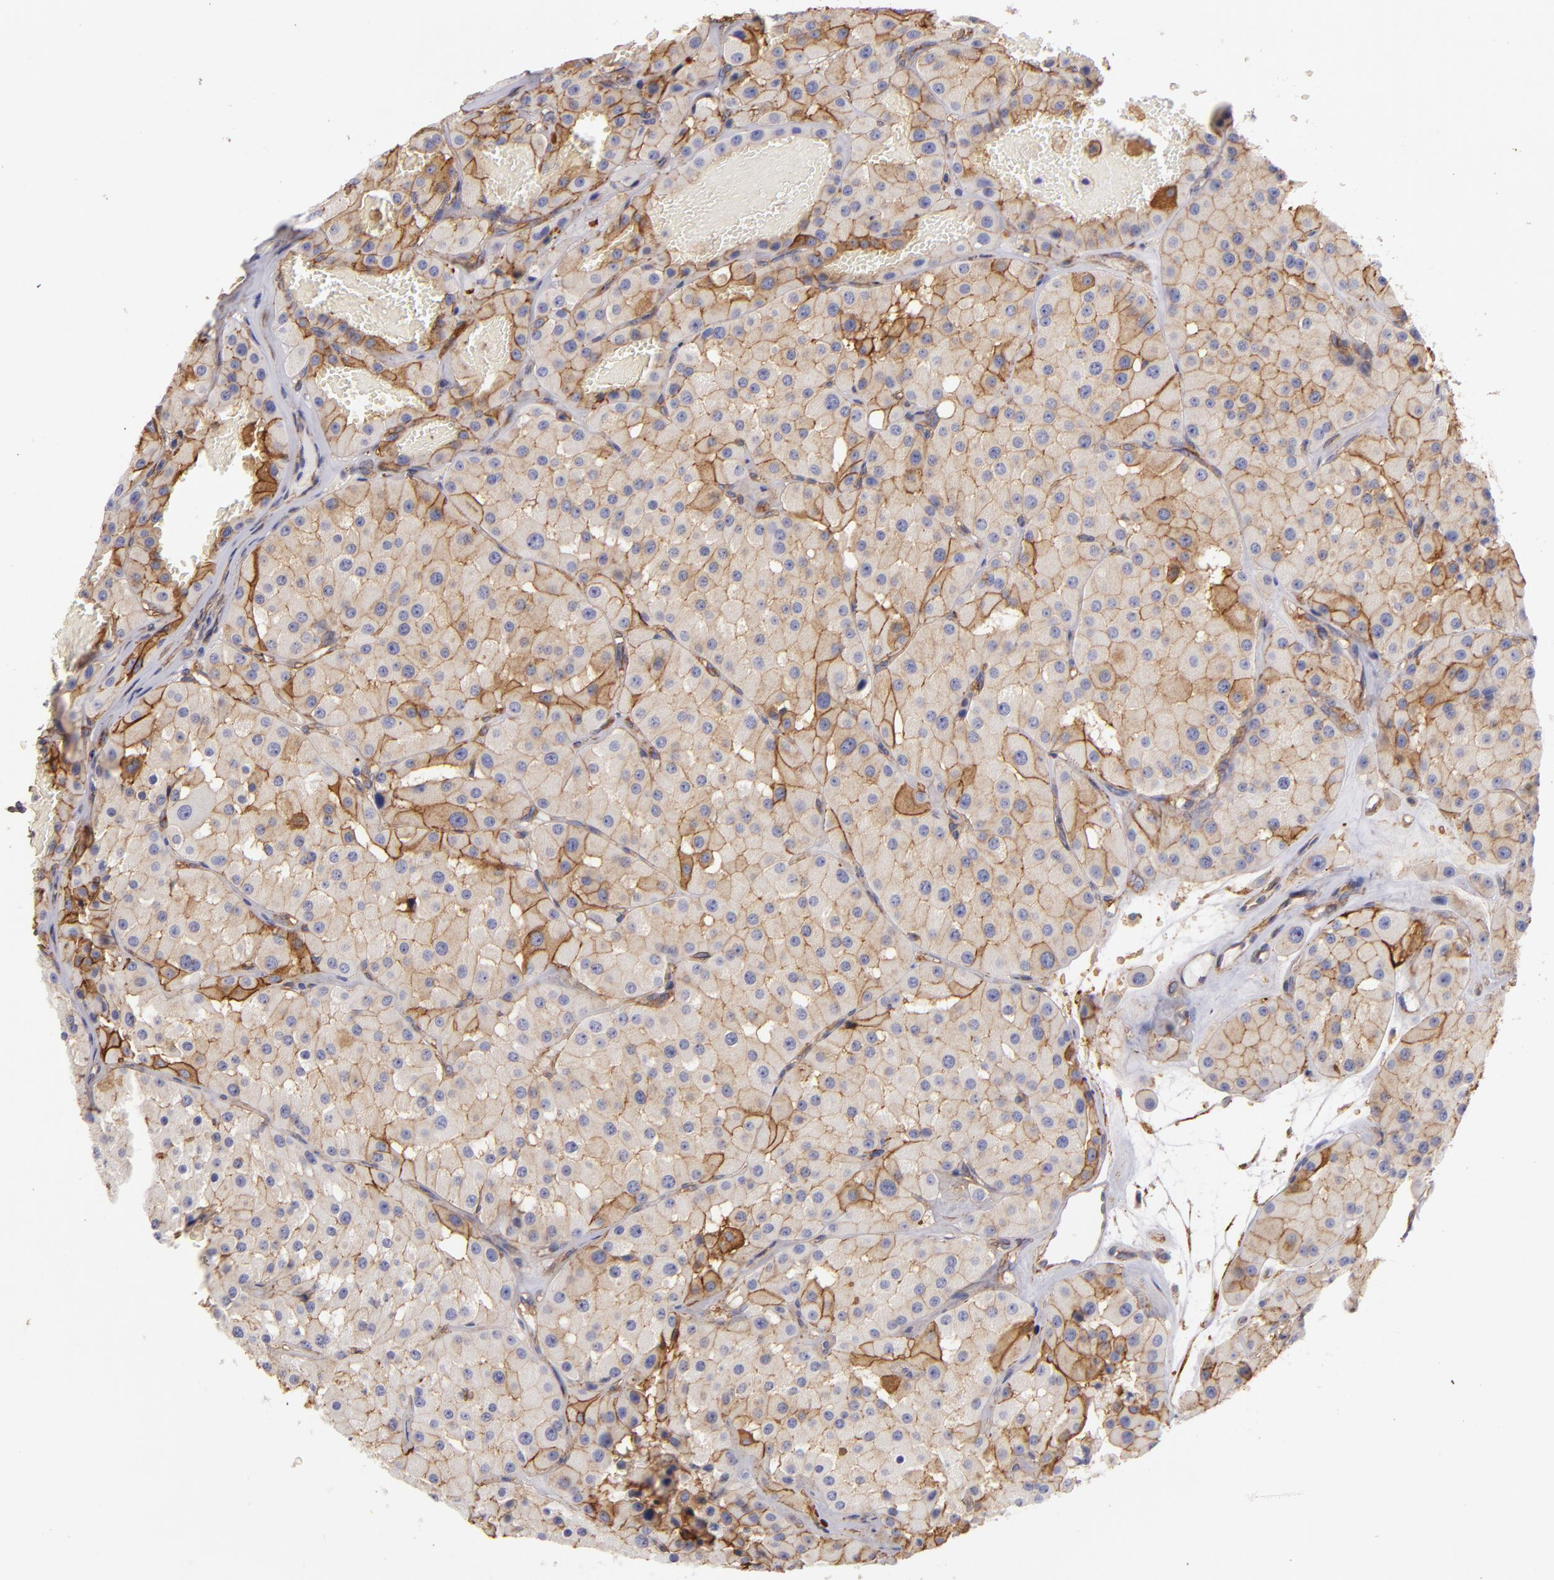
{"staining": {"intensity": "weak", "quantity": ">75%", "location": "cytoplasmic/membranous"}, "tissue": "renal cancer", "cell_type": "Tumor cells", "image_type": "cancer", "snomed": [{"axis": "morphology", "description": "Adenocarcinoma, uncertain malignant potential"}, {"axis": "topography", "description": "Kidney"}], "caption": "Immunohistochemical staining of human renal adenocarcinoma,  uncertain malignant potential displays low levels of weak cytoplasmic/membranous staining in about >75% of tumor cells.", "gene": "CD151", "patient": {"sex": "male", "age": 63}}